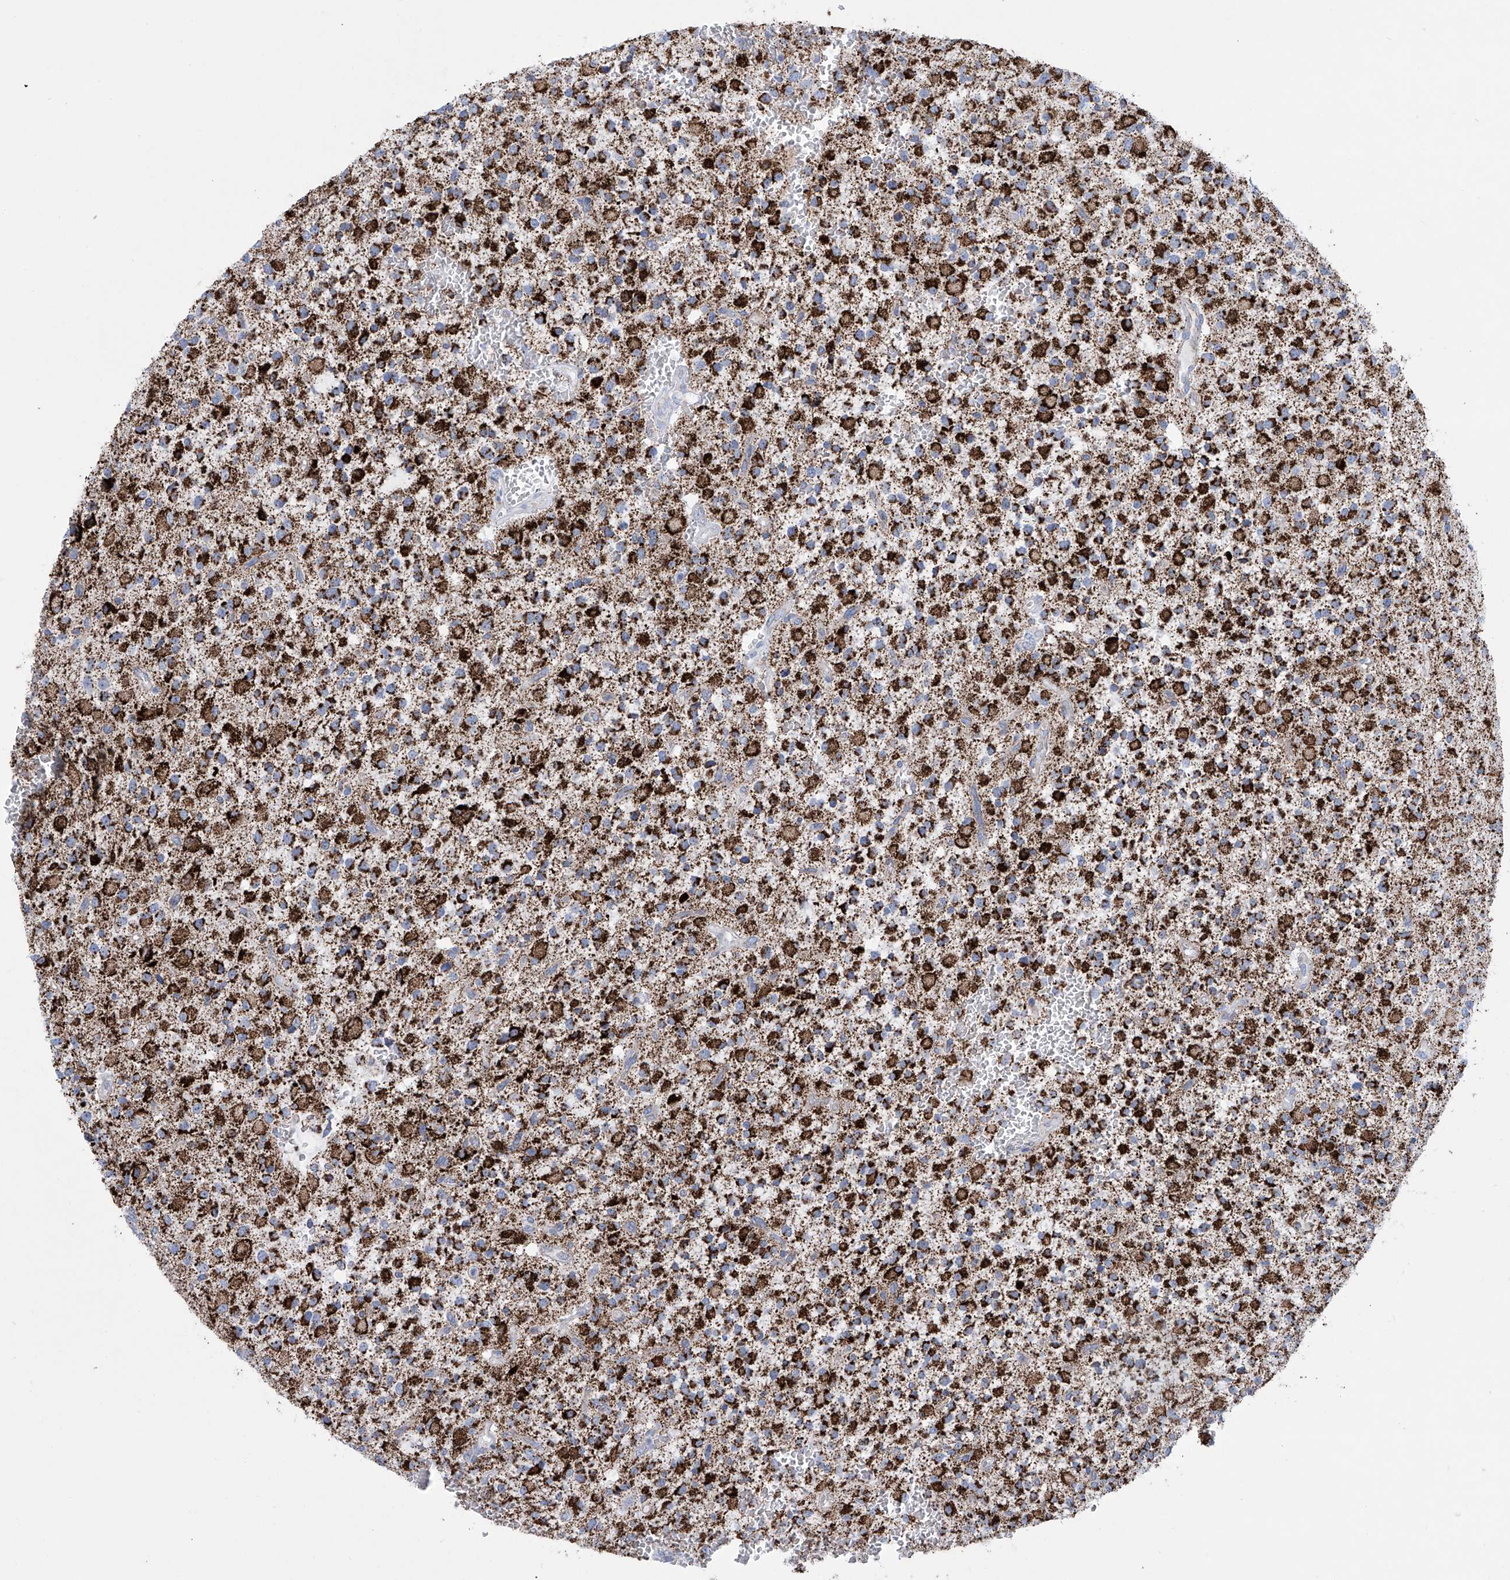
{"staining": {"intensity": "strong", "quantity": ">75%", "location": "cytoplasmic/membranous"}, "tissue": "glioma", "cell_type": "Tumor cells", "image_type": "cancer", "snomed": [{"axis": "morphology", "description": "Glioma, malignant, High grade"}, {"axis": "topography", "description": "Brain"}], "caption": "Immunohistochemistry (IHC) staining of glioma, which demonstrates high levels of strong cytoplasmic/membranous expression in approximately >75% of tumor cells indicating strong cytoplasmic/membranous protein positivity. The staining was performed using DAB (brown) for protein detection and nuclei were counterstained in hematoxylin (blue).", "gene": "ALDH6A1", "patient": {"sex": "male", "age": 34}}